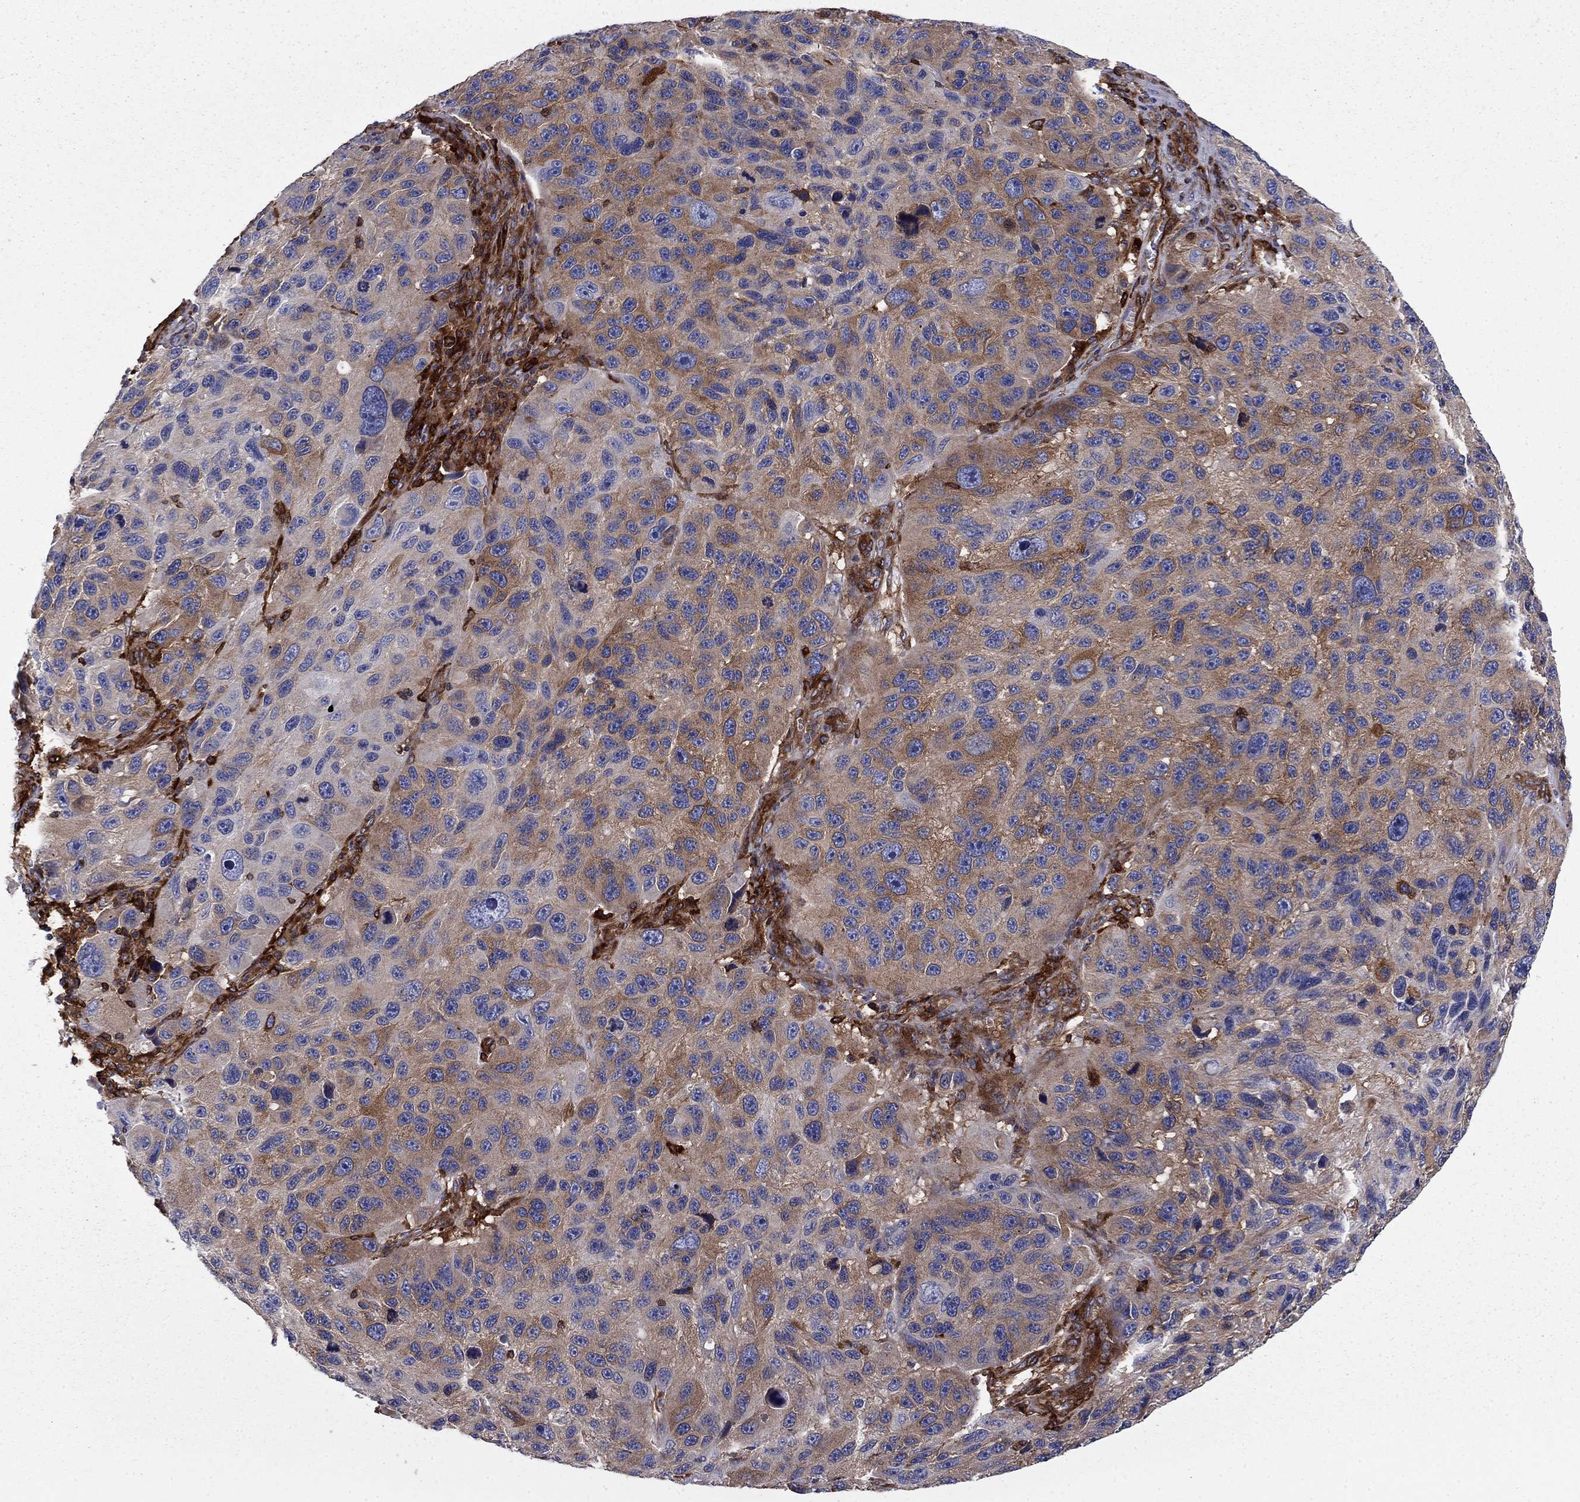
{"staining": {"intensity": "moderate", "quantity": "25%-75%", "location": "cytoplasmic/membranous"}, "tissue": "melanoma", "cell_type": "Tumor cells", "image_type": "cancer", "snomed": [{"axis": "morphology", "description": "Malignant melanoma, NOS"}, {"axis": "topography", "description": "Skin"}], "caption": "Brown immunohistochemical staining in human melanoma demonstrates moderate cytoplasmic/membranous positivity in about 25%-75% of tumor cells. The staining was performed using DAB to visualize the protein expression in brown, while the nuclei were stained in blue with hematoxylin (Magnification: 20x).", "gene": "EHBP1L1", "patient": {"sex": "male", "age": 53}}